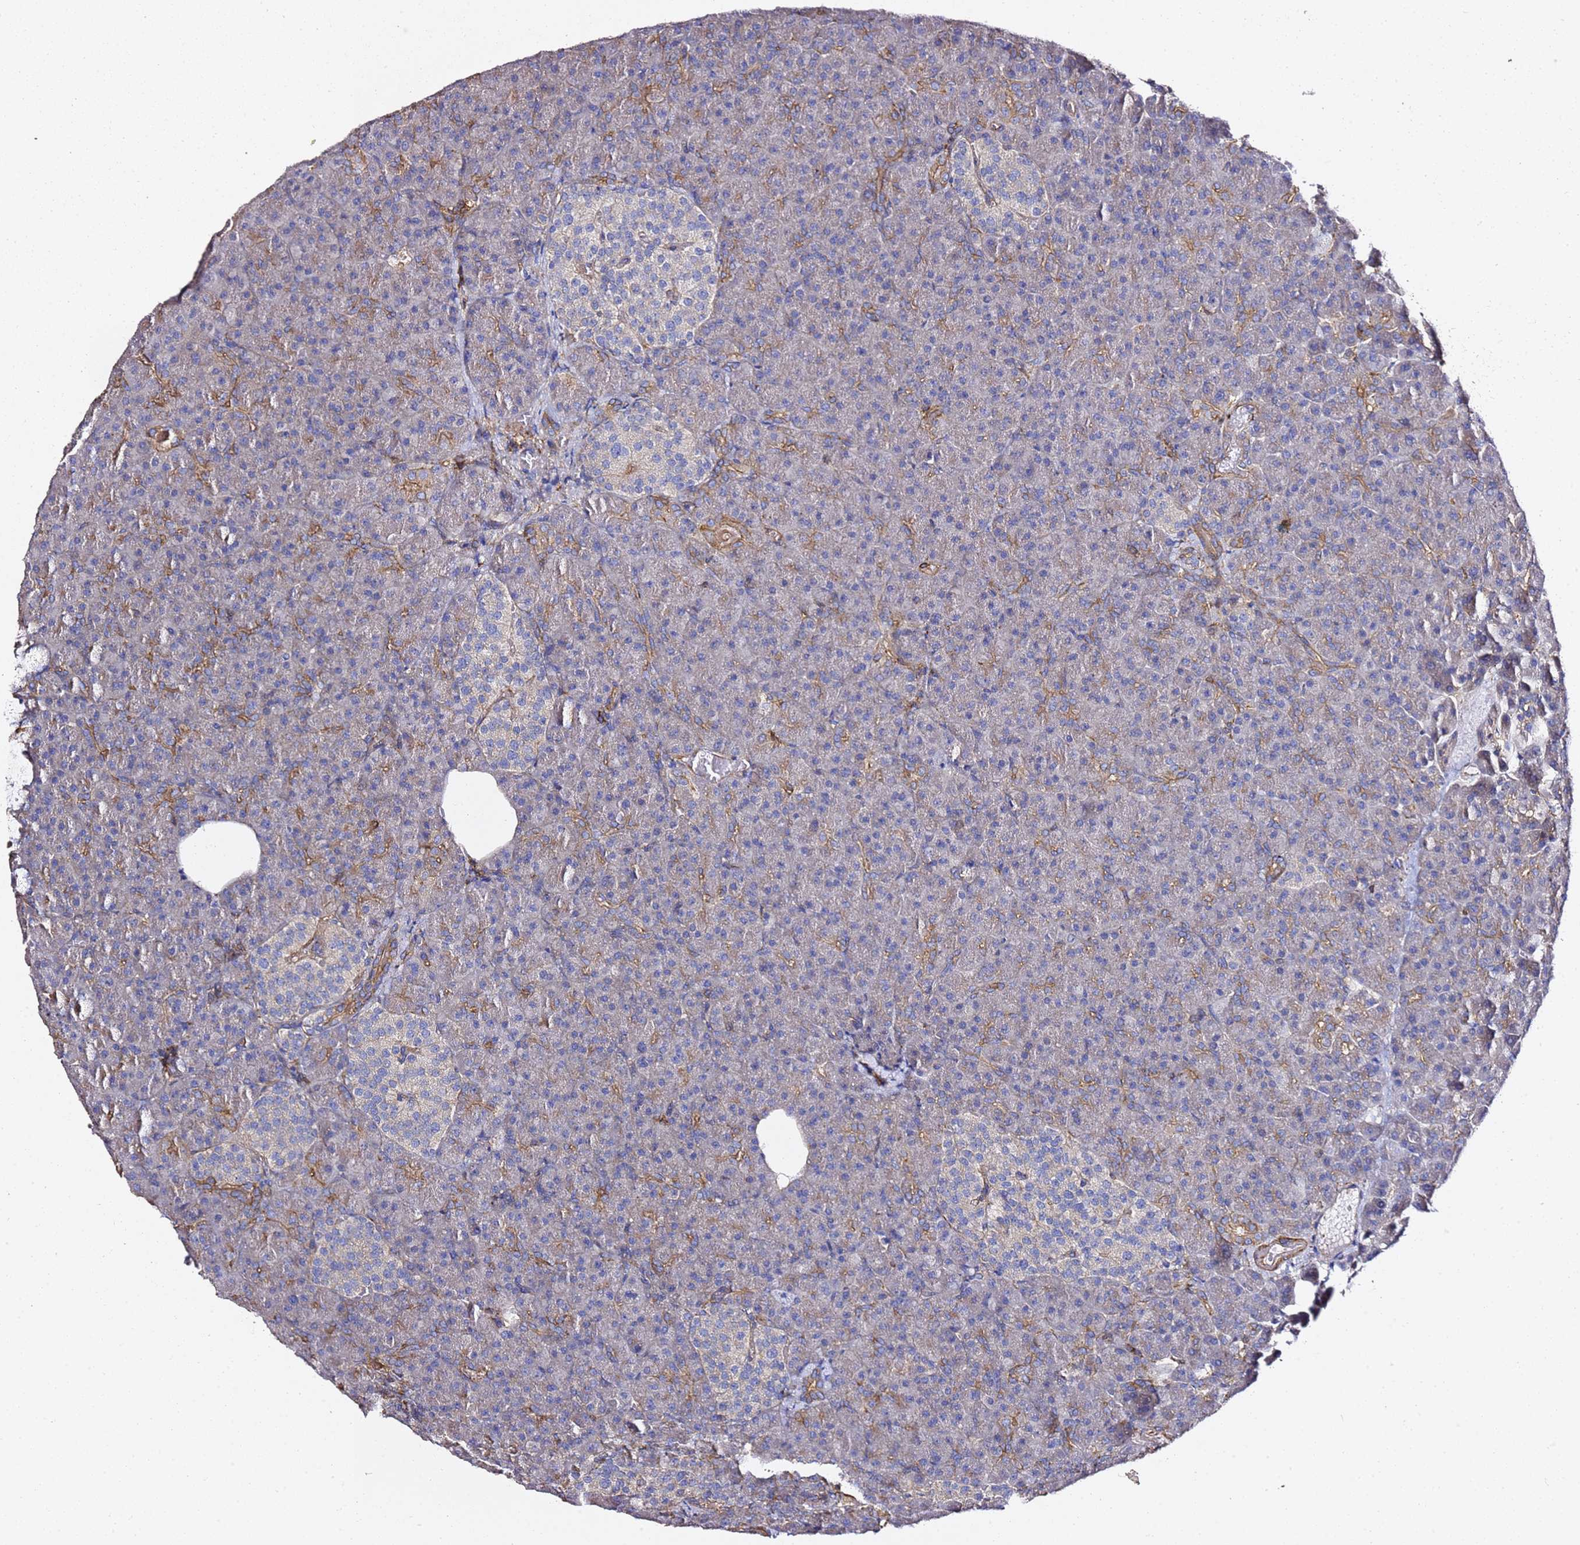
{"staining": {"intensity": "moderate", "quantity": "<25%", "location": "cytoplasmic/membranous"}, "tissue": "pancreas", "cell_type": "Exocrine glandular cells", "image_type": "normal", "snomed": [{"axis": "morphology", "description": "Normal tissue, NOS"}, {"axis": "topography", "description": "Pancreas"}], "caption": "IHC of unremarkable pancreas exhibits low levels of moderate cytoplasmic/membranous staining in approximately <25% of exocrine glandular cells. (IHC, brightfield microscopy, high magnification).", "gene": "ZFP36L2", "patient": {"sex": "female", "age": 74}}